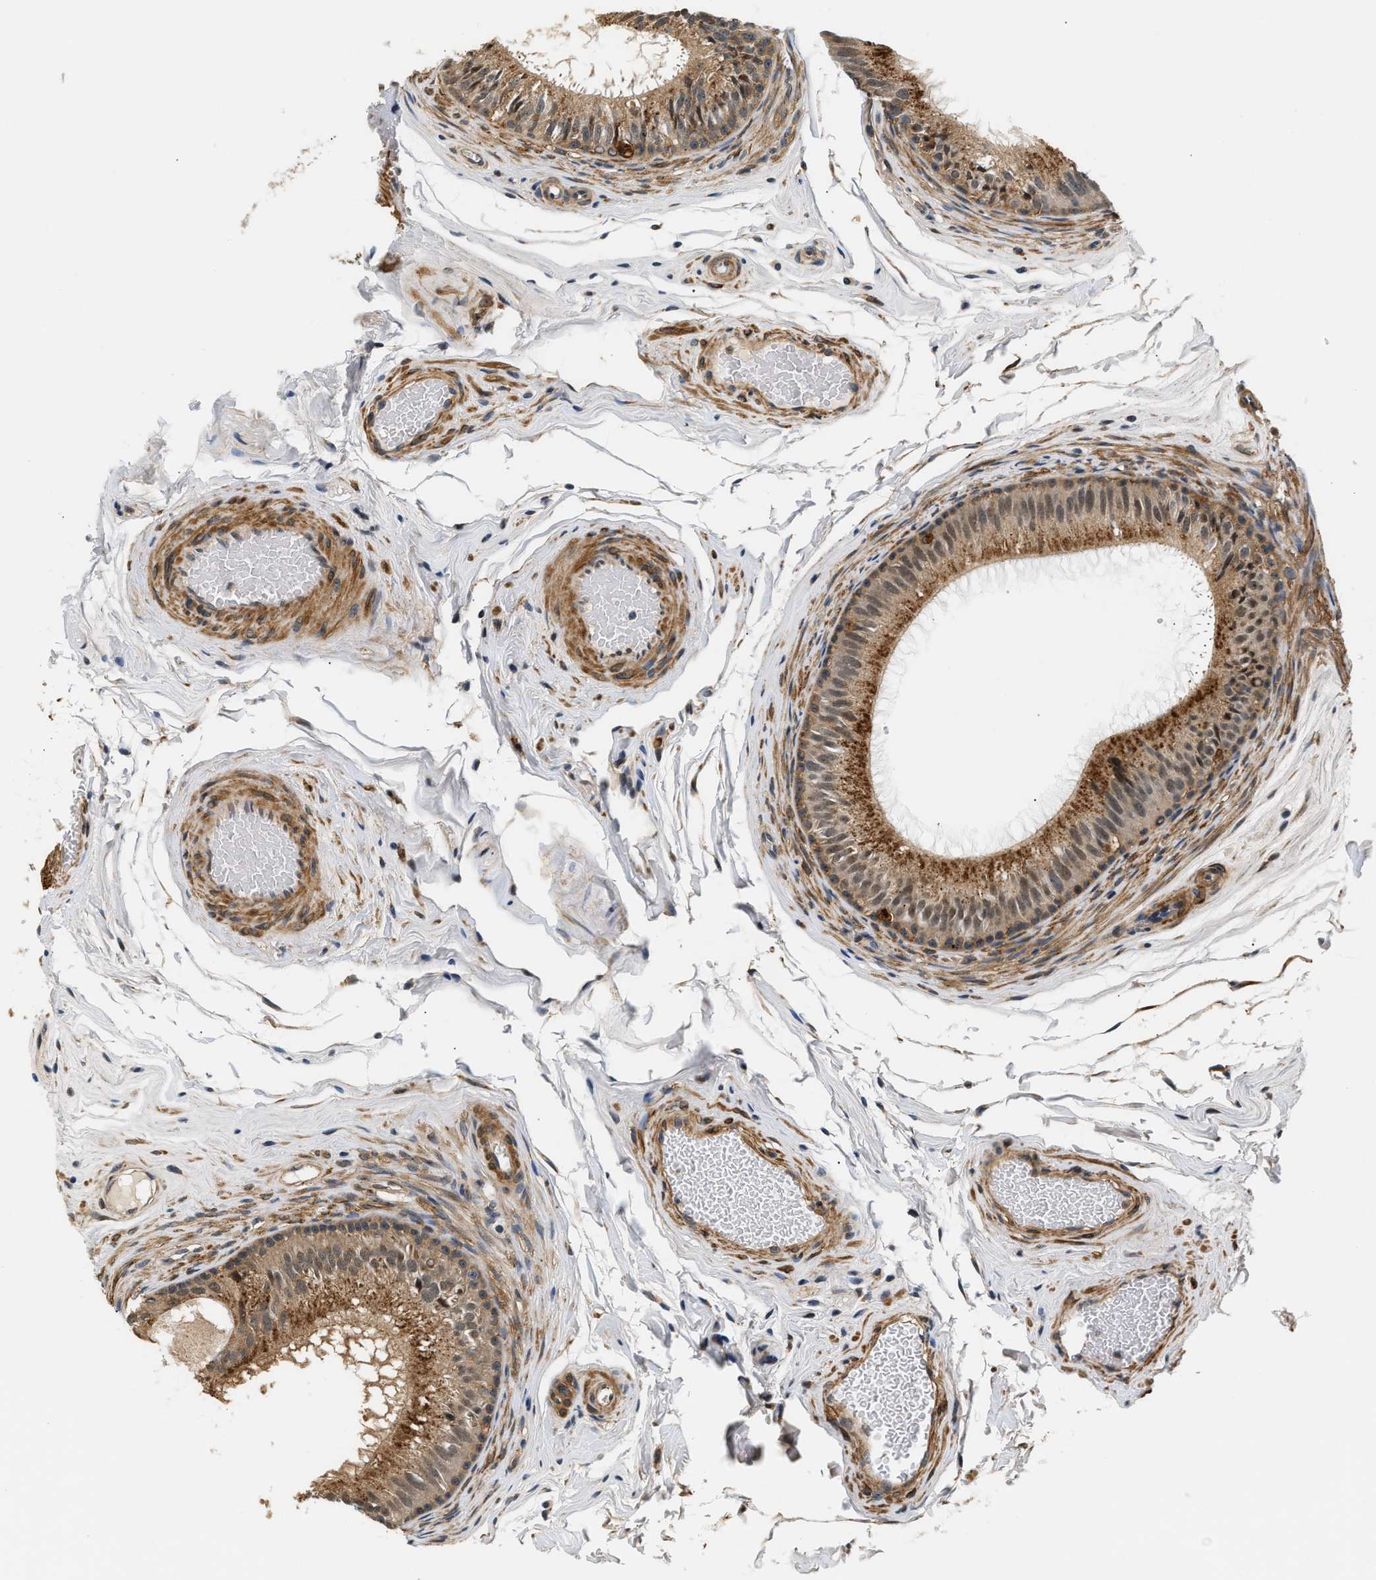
{"staining": {"intensity": "strong", "quantity": ">75%", "location": "cytoplasmic/membranous,nuclear"}, "tissue": "epididymis", "cell_type": "Glandular cells", "image_type": "normal", "snomed": [{"axis": "morphology", "description": "Normal tissue, NOS"}, {"axis": "topography", "description": "Testis"}, {"axis": "topography", "description": "Epididymis"}], "caption": "Protein staining exhibits strong cytoplasmic/membranous,nuclear positivity in about >75% of glandular cells in unremarkable epididymis. Nuclei are stained in blue.", "gene": "LARP6", "patient": {"sex": "male", "age": 36}}